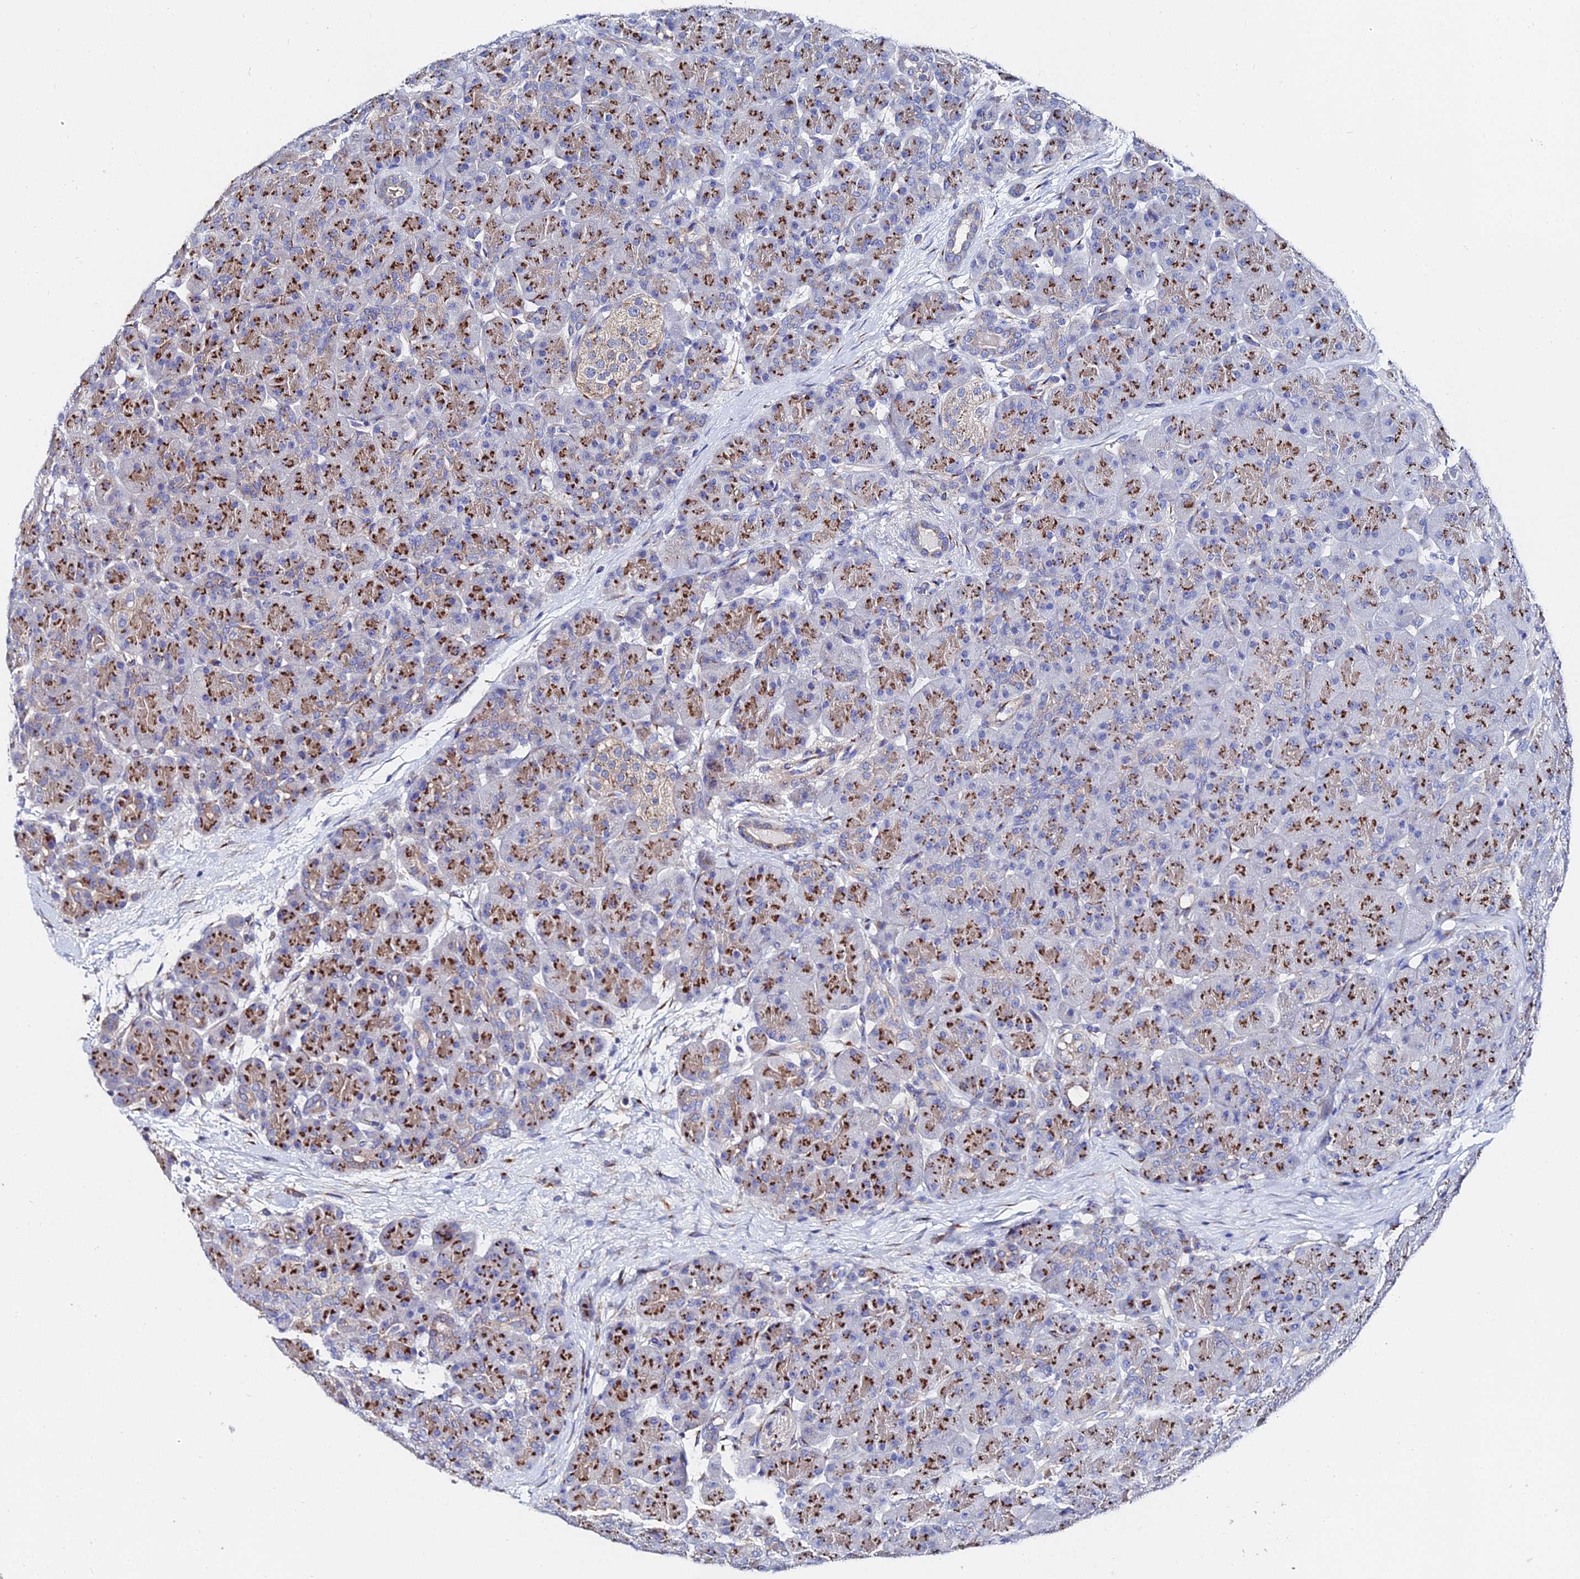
{"staining": {"intensity": "strong", "quantity": ">75%", "location": "cytoplasmic/membranous"}, "tissue": "pancreas", "cell_type": "Exocrine glandular cells", "image_type": "normal", "snomed": [{"axis": "morphology", "description": "Normal tissue, NOS"}, {"axis": "topography", "description": "Pancreas"}], "caption": "Immunohistochemical staining of unremarkable pancreas exhibits strong cytoplasmic/membranous protein positivity in approximately >75% of exocrine glandular cells. Using DAB (3,3'-diaminobenzidine) (brown) and hematoxylin (blue) stains, captured at high magnification using brightfield microscopy.", "gene": "BORCS8", "patient": {"sex": "male", "age": 66}}